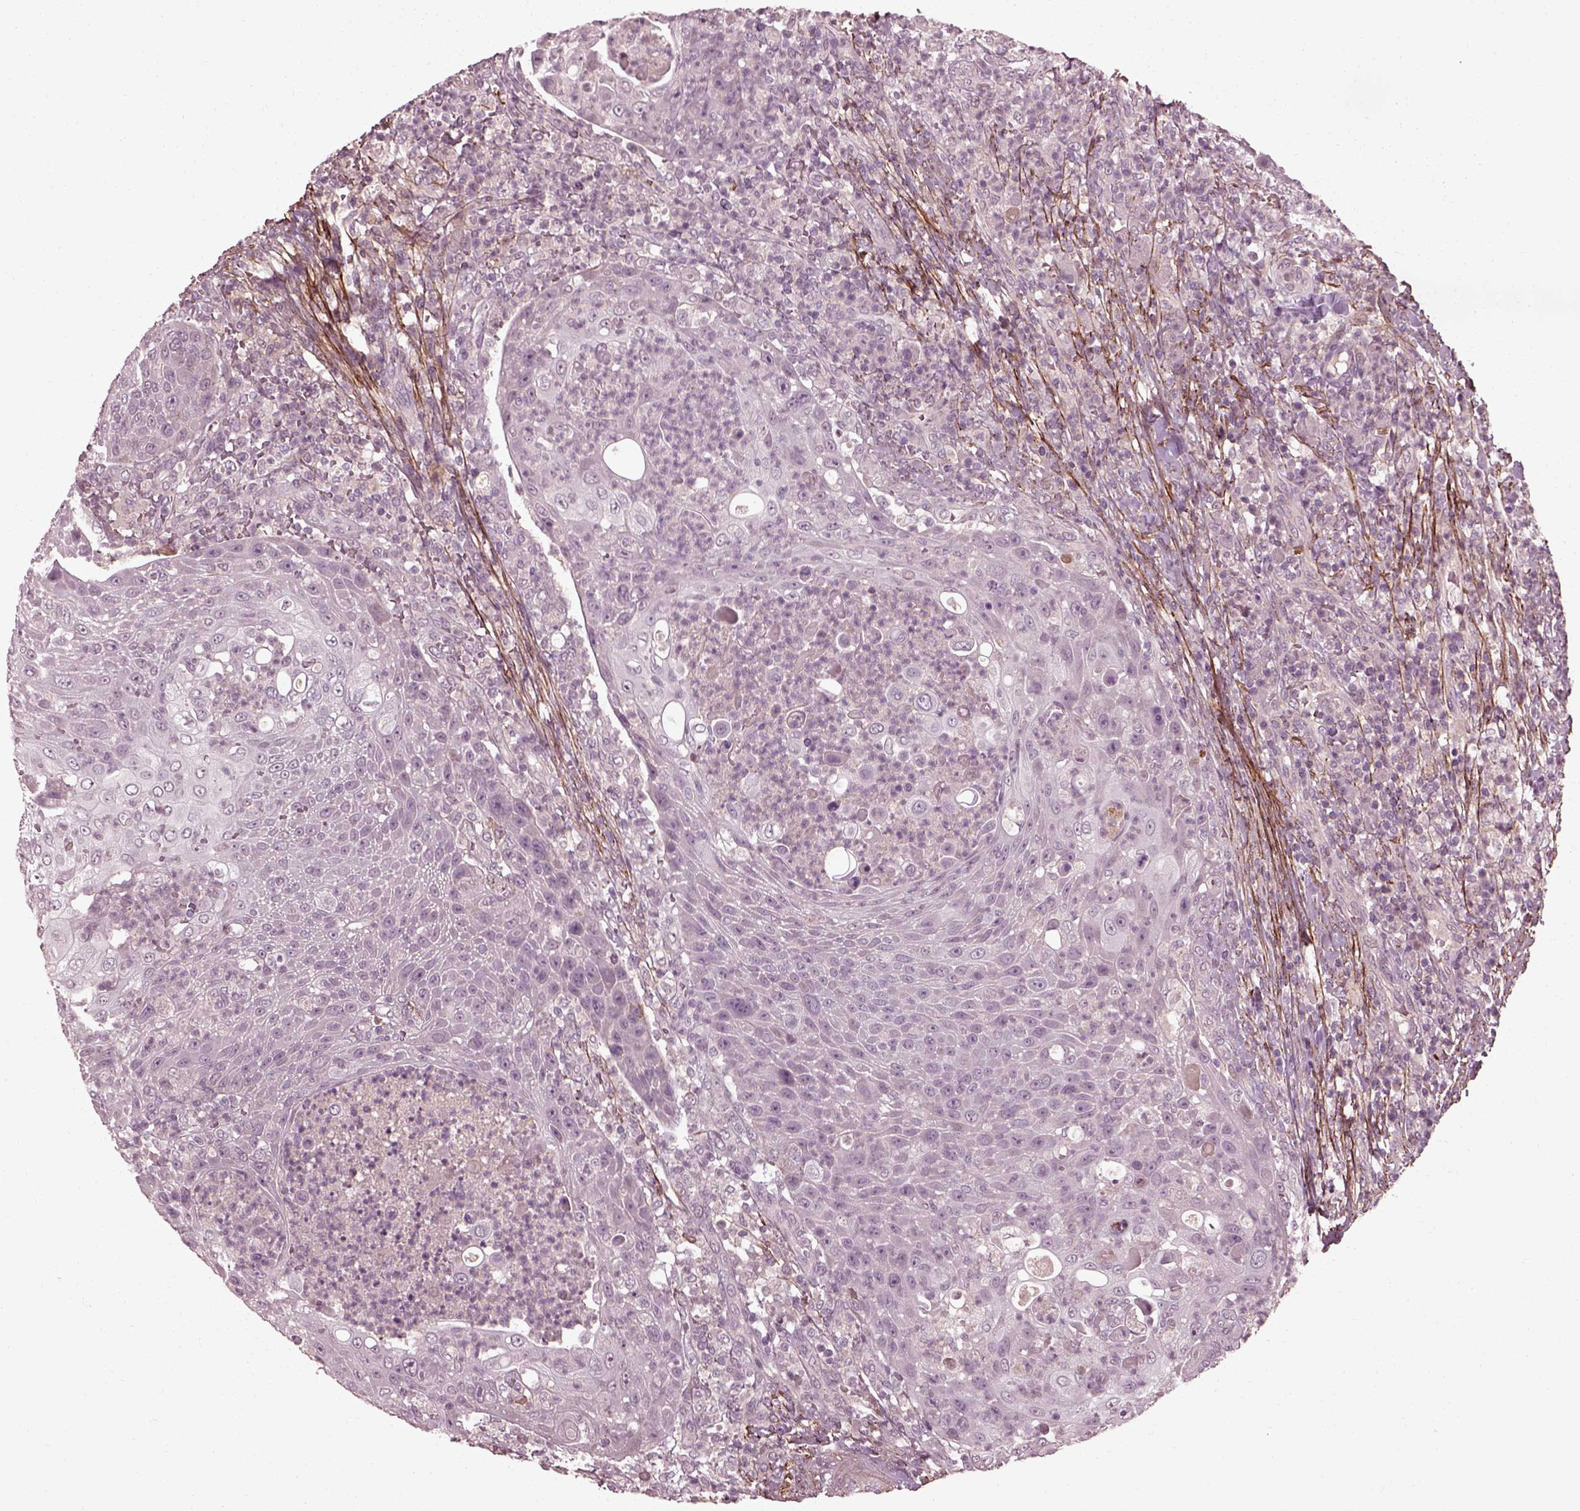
{"staining": {"intensity": "negative", "quantity": "none", "location": "none"}, "tissue": "head and neck cancer", "cell_type": "Tumor cells", "image_type": "cancer", "snomed": [{"axis": "morphology", "description": "Squamous cell carcinoma, NOS"}, {"axis": "topography", "description": "Head-Neck"}], "caption": "Immunohistochemical staining of squamous cell carcinoma (head and neck) shows no significant expression in tumor cells. (DAB (3,3'-diaminobenzidine) IHC with hematoxylin counter stain).", "gene": "EFEMP1", "patient": {"sex": "male", "age": 69}}